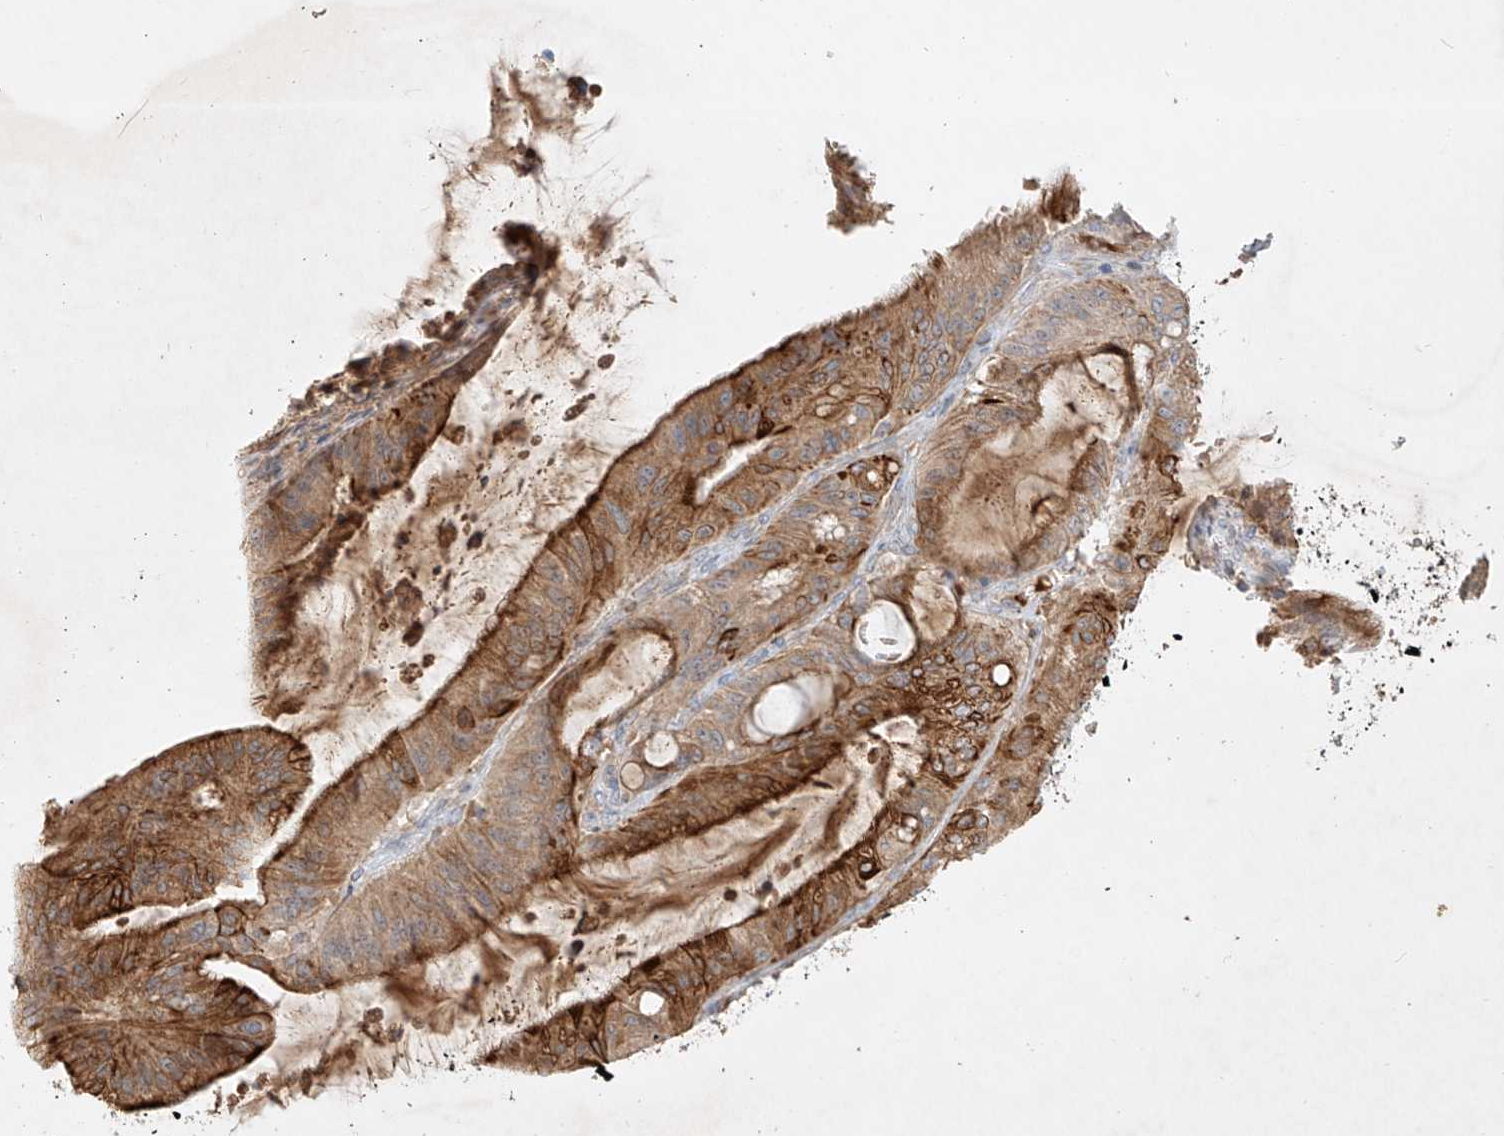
{"staining": {"intensity": "strong", "quantity": "25%-75%", "location": "cytoplasmic/membranous"}, "tissue": "liver cancer", "cell_type": "Tumor cells", "image_type": "cancer", "snomed": [{"axis": "morphology", "description": "Normal tissue, NOS"}, {"axis": "morphology", "description": "Cholangiocarcinoma"}, {"axis": "topography", "description": "Liver"}, {"axis": "topography", "description": "Peripheral nerve tissue"}], "caption": "Protein staining of liver cancer tissue shows strong cytoplasmic/membranous positivity in about 25%-75% of tumor cells.", "gene": "KPNA7", "patient": {"sex": "female", "age": 73}}